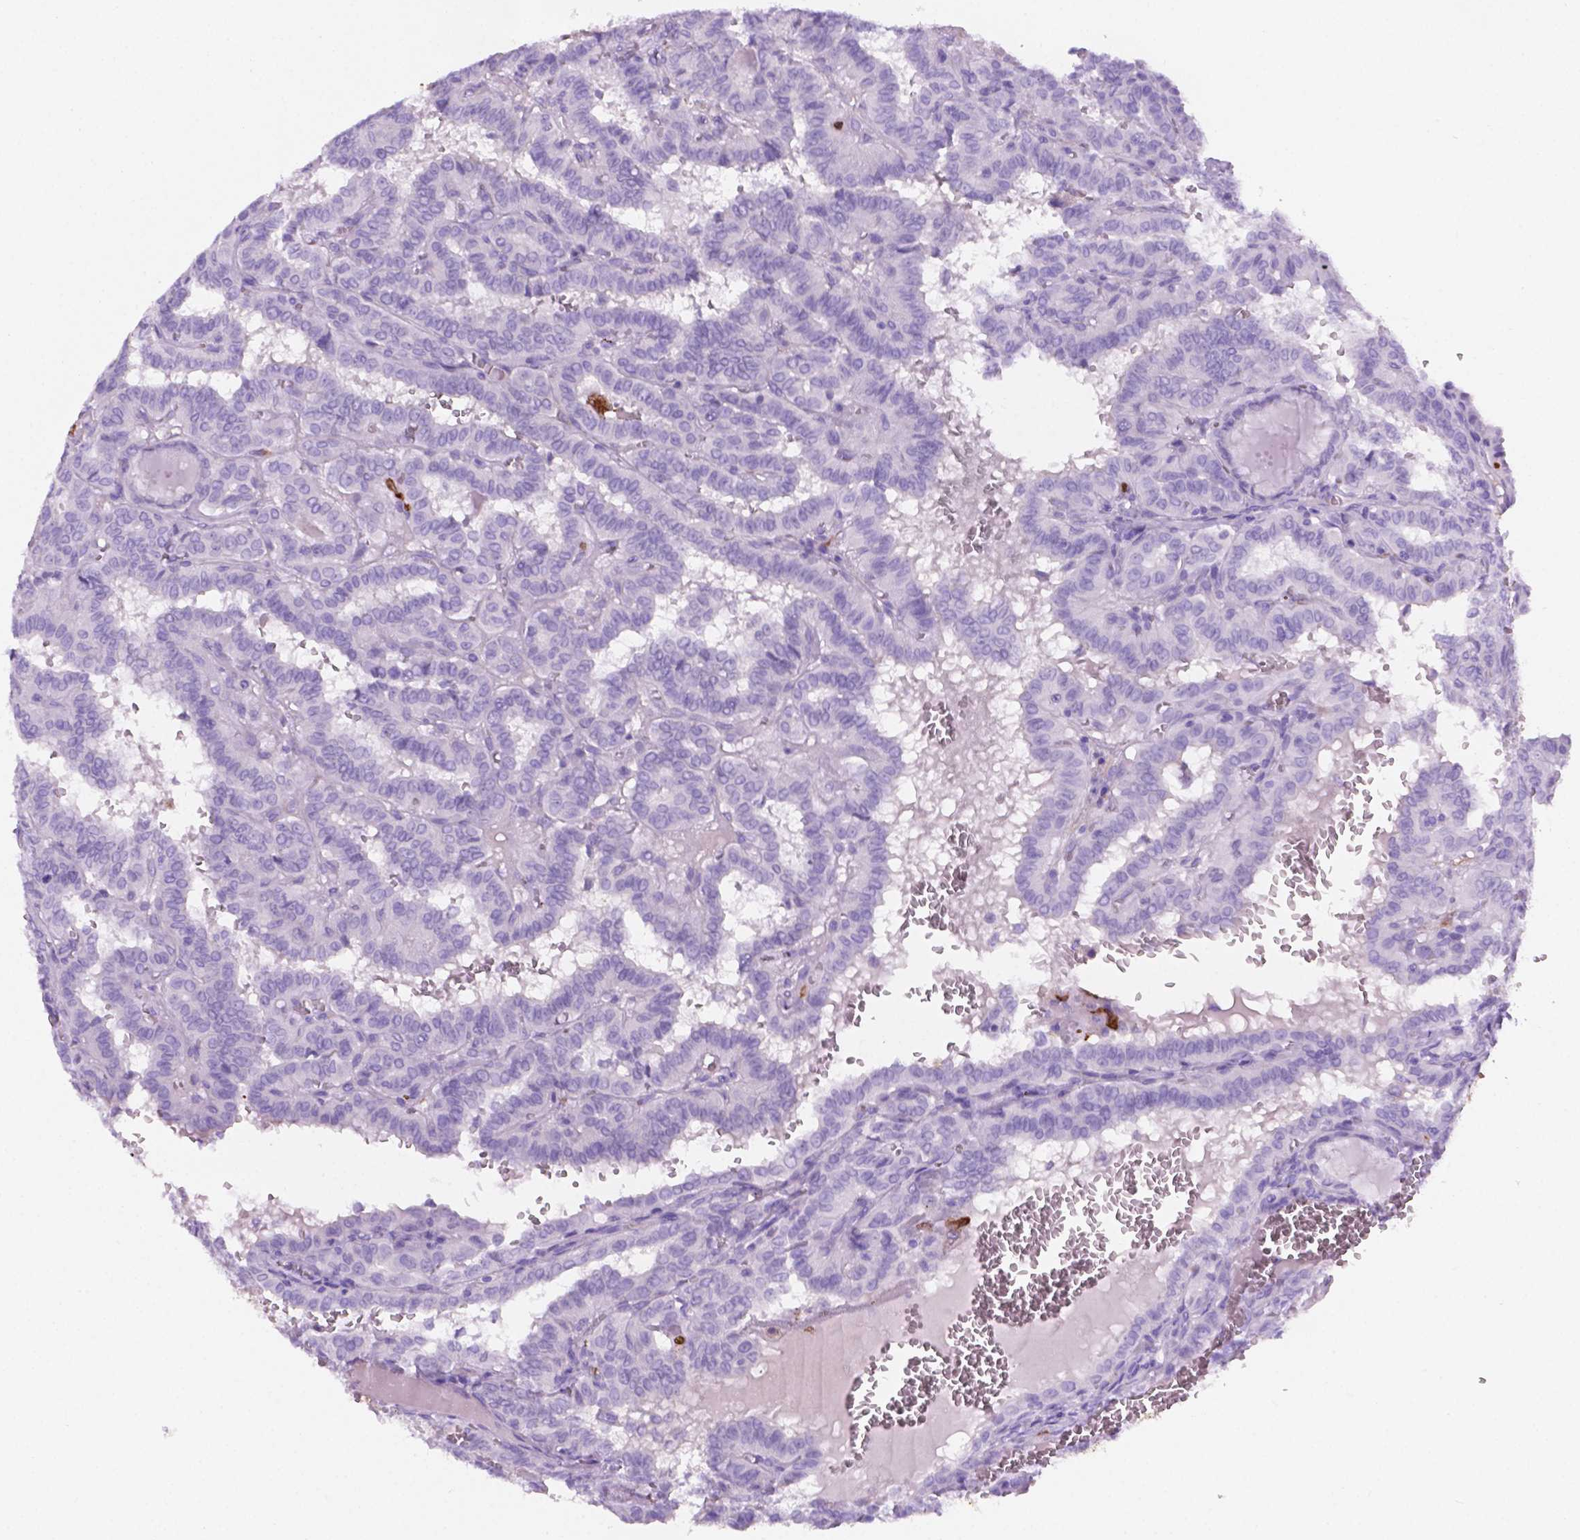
{"staining": {"intensity": "negative", "quantity": "none", "location": "none"}, "tissue": "thyroid cancer", "cell_type": "Tumor cells", "image_type": "cancer", "snomed": [{"axis": "morphology", "description": "Papillary adenocarcinoma, NOS"}, {"axis": "topography", "description": "Thyroid gland"}], "caption": "Immunohistochemistry (IHC) image of thyroid cancer stained for a protein (brown), which reveals no positivity in tumor cells. (DAB immunohistochemistry (IHC), high magnification).", "gene": "MACF1", "patient": {"sex": "female", "age": 21}}